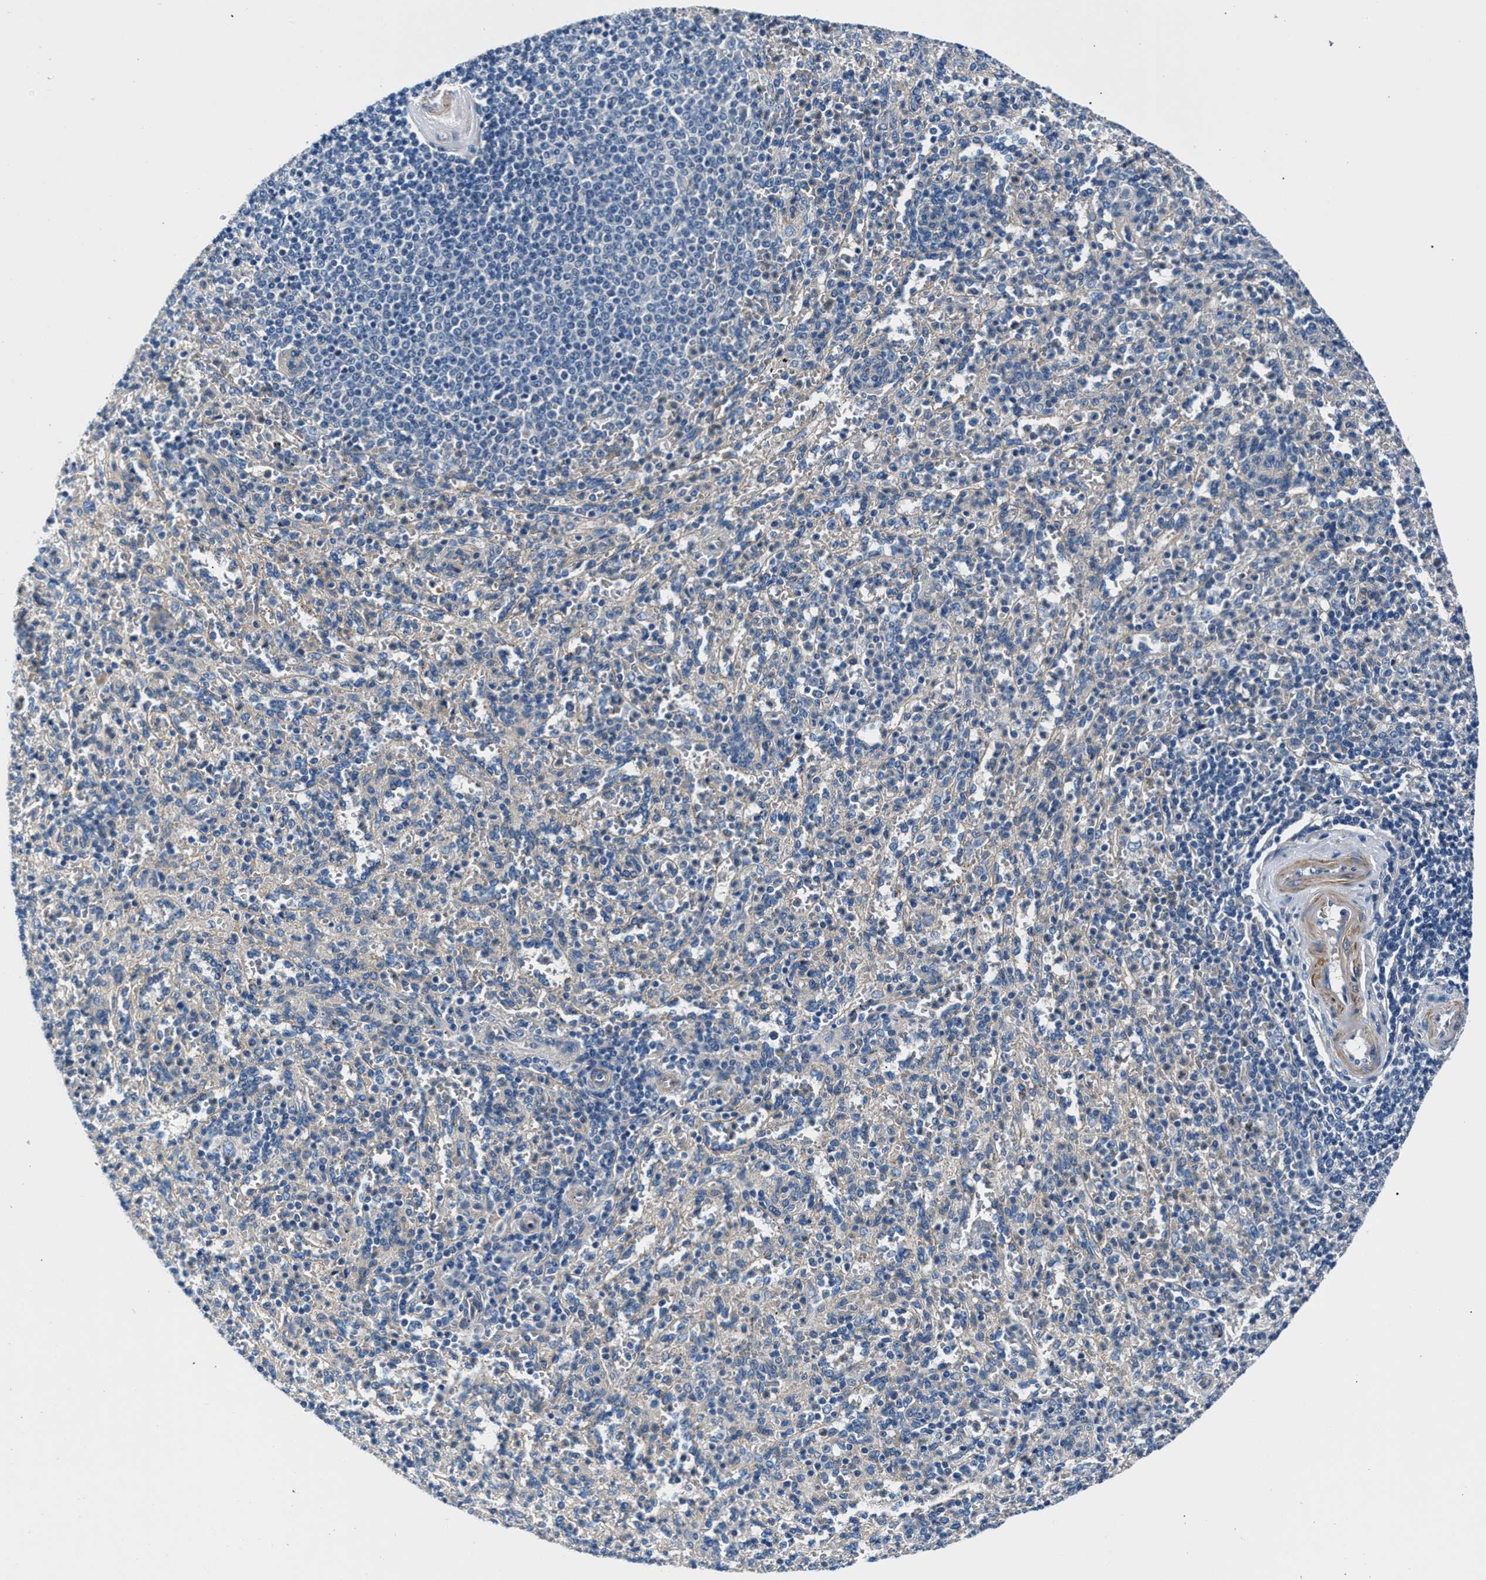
{"staining": {"intensity": "negative", "quantity": "none", "location": "none"}, "tissue": "spleen", "cell_type": "Cells in red pulp", "image_type": "normal", "snomed": [{"axis": "morphology", "description": "Normal tissue, NOS"}, {"axis": "topography", "description": "Spleen"}], "caption": "Immunohistochemistry (IHC) of normal human spleen reveals no staining in cells in red pulp. (DAB immunohistochemistry with hematoxylin counter stain).", "gene": "CDRT4", "patient": {"sex": "male", "age": 36}}